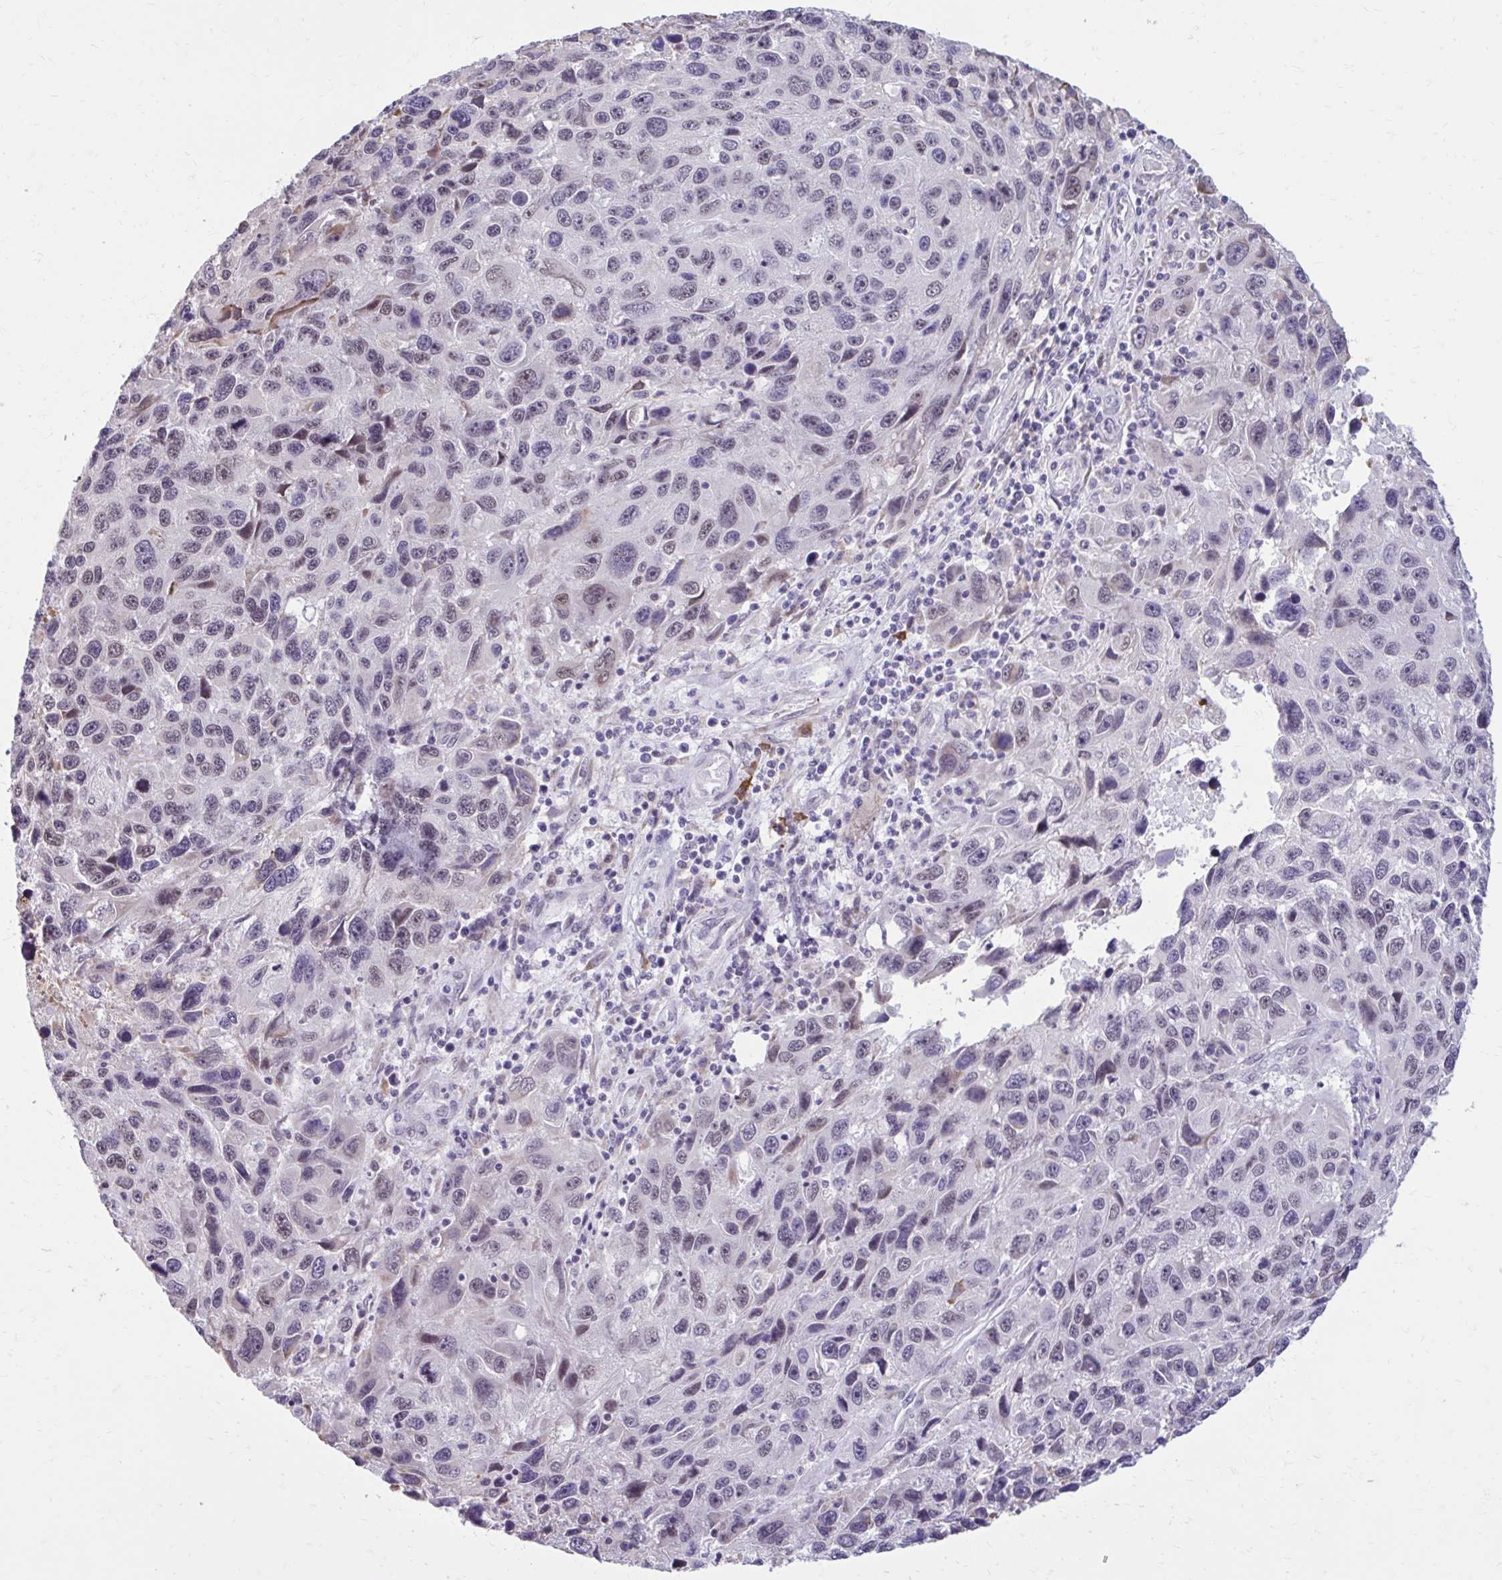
{"staining": {"intensity": "weak", "quantity": "<25%", "location": "nuclear"}, "tissue": "melanoma", "cell_type": "Tumor cells", "image_type": "cancer", "snomed": [{"axis": "morphology", "description": "Malignant melanoma, NOS"}, {"axis": "topography", "description": "Skin"}], "caption": "Melanoma was stained to show a protein in brown. There is no significant staining in tumor cells.", "gene": "PROSER1", "patient": {"sex": "male", "age": 53}}